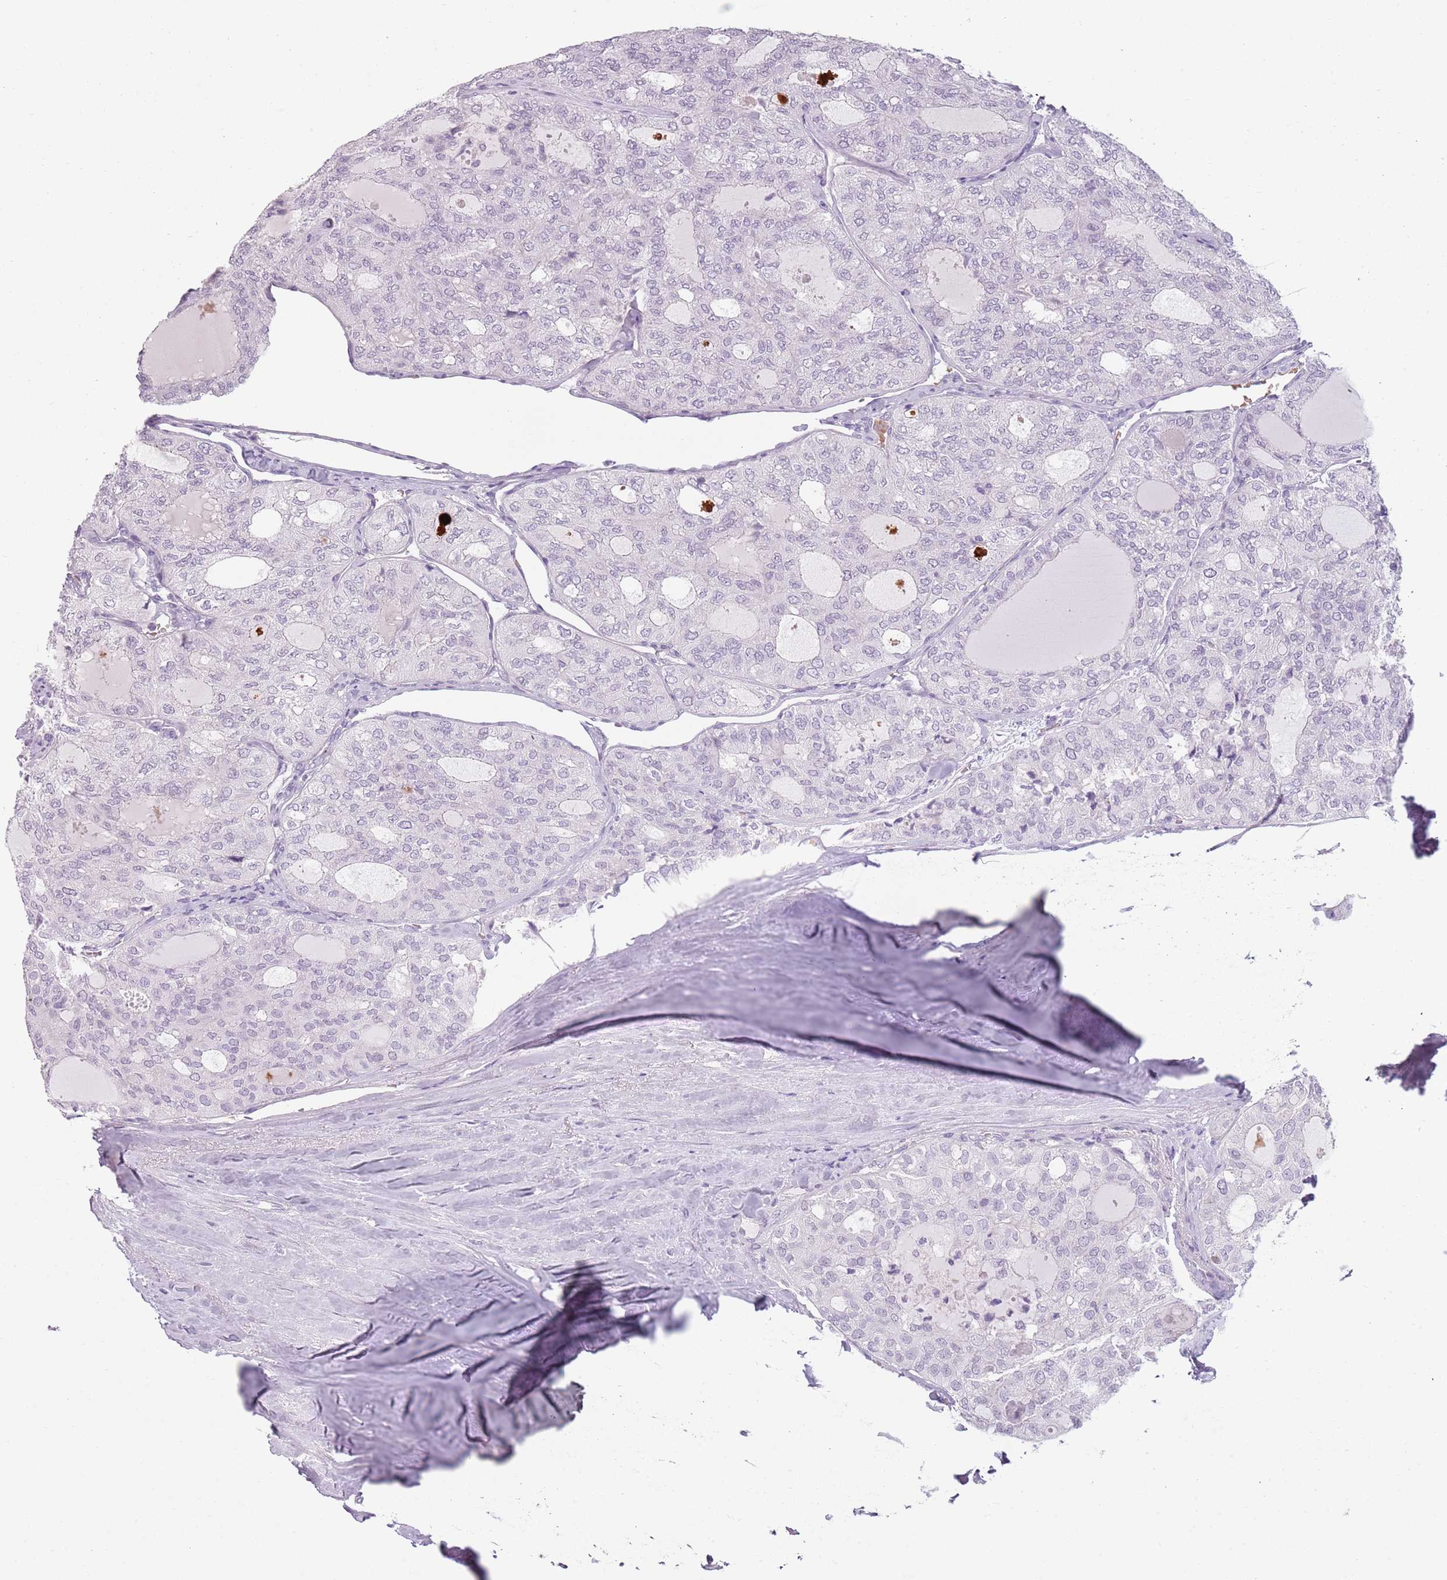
{"staining": {"intensity": "negative", "quantity": "none", "location": "none"}, "tissue": "thyroid cancer", "cell_type": "Tumor cells", "image_type": "cancer", "snomed": [{"axis": "morphology", "description": "Follicular adenoma carcinoma, NOS"}, {"axis": "topography", "description": "Thyroid gland"}], "caption": "This histopathology image is of thyroid cancer (follicular adenoma carcinoma) stained with immunohistochemistry (IHC) to label a protein in brown with the nuclei are counter-stained blue. There is no staining in tumor cells.", "gene": "PIEZO1", "patient": {"sex": "male", "age": 75}}